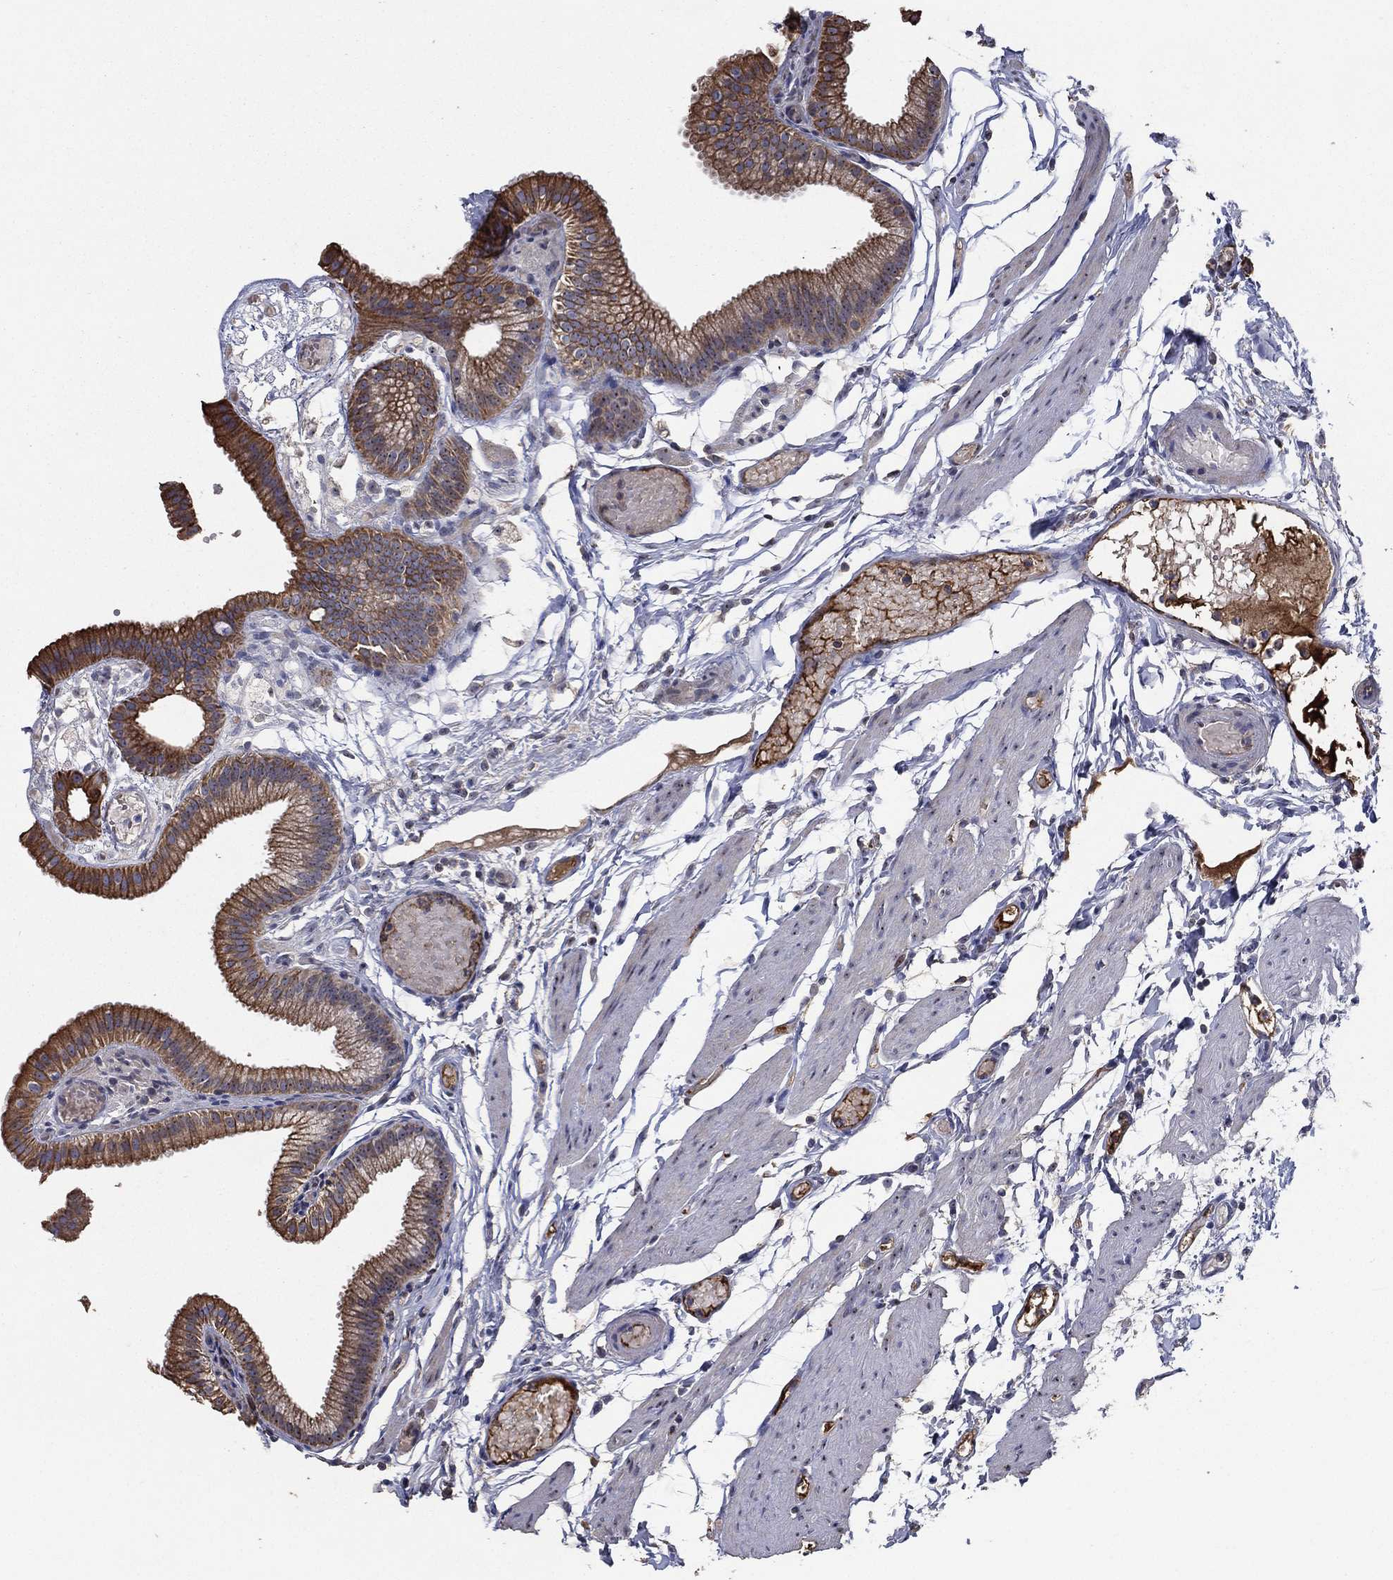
{"staining": {"intensity": "moderate", "quantity": "<25%", "location": "cytoplasmic/membranous"}, "tissue": "gallbladder", "cell_type": "Glandular cells", "image_type": "normal", "snomed": [{"axis": "morphology", "description": "Normal tissue, NOS"}, {"axis": "topography", "description": "Gallbladder"}], "caption": "Gallbladder stained with a protein marker demonstrates moderate staining in glandular cells.", "gene": "EFNA1", "patient": {"sex": "female", "age": 45}}